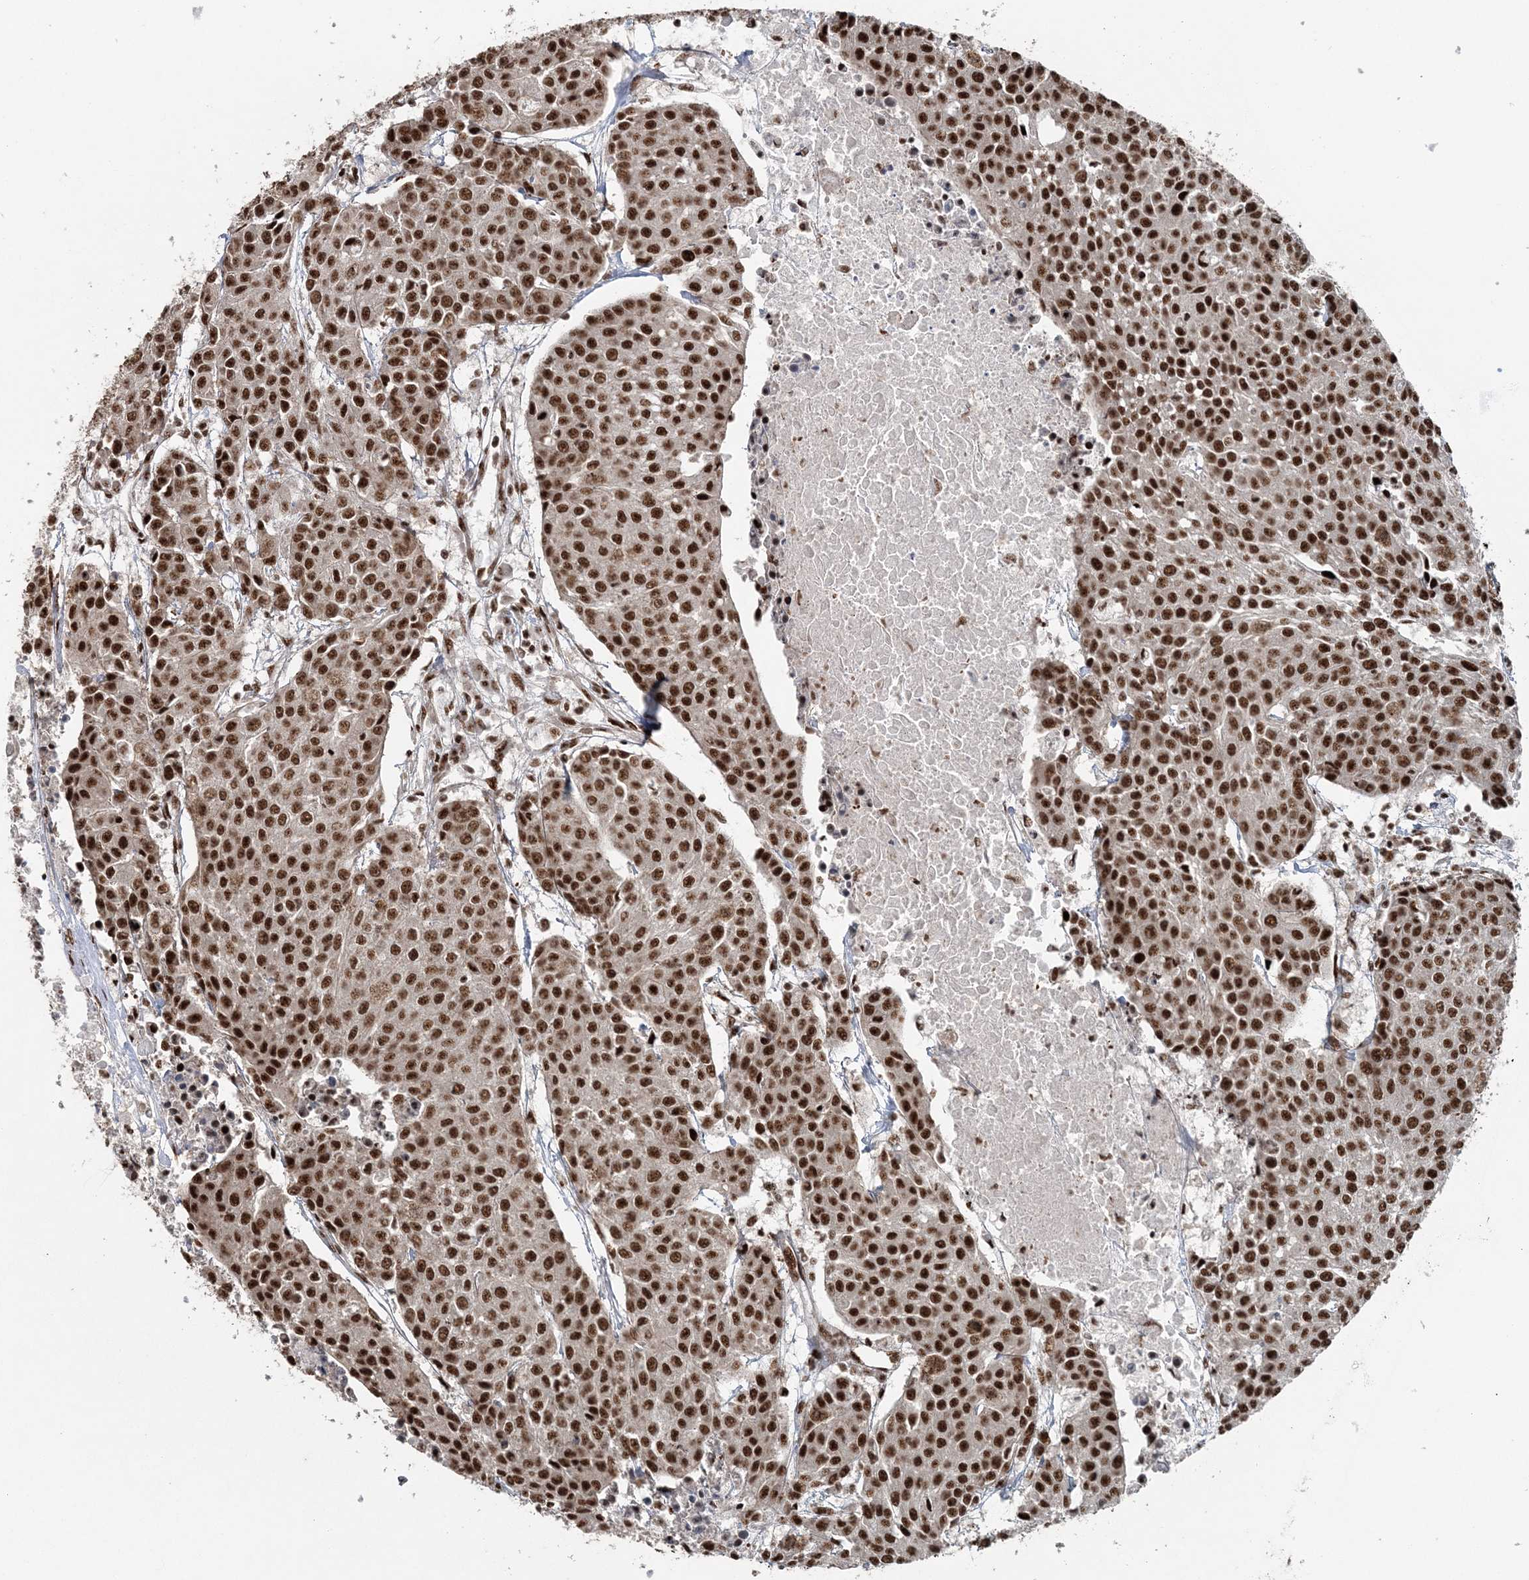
{"staining": {"intensity": "strong", "quantity": ">75%", "location": "nuclear"}, "tissue": "urothelial cancer", "cell_type": "Tumor cells", "image_type": "cancer", "snomed": [{"axis": "morphology", "description": "Urothelial carcinoma, High grade"}, {"axis": "topography", "description": "Urinary bladder"}], "caption": "Immunohistochemical staining of urothelial cancer demonstrates high levels of strong nuclear staining in about >75% of tumor cells. (Brightfield microscopy of DAB IHC at high magnification).", "gene": "EXOSC8", "patient": {"sex": "female", "age": 85}}